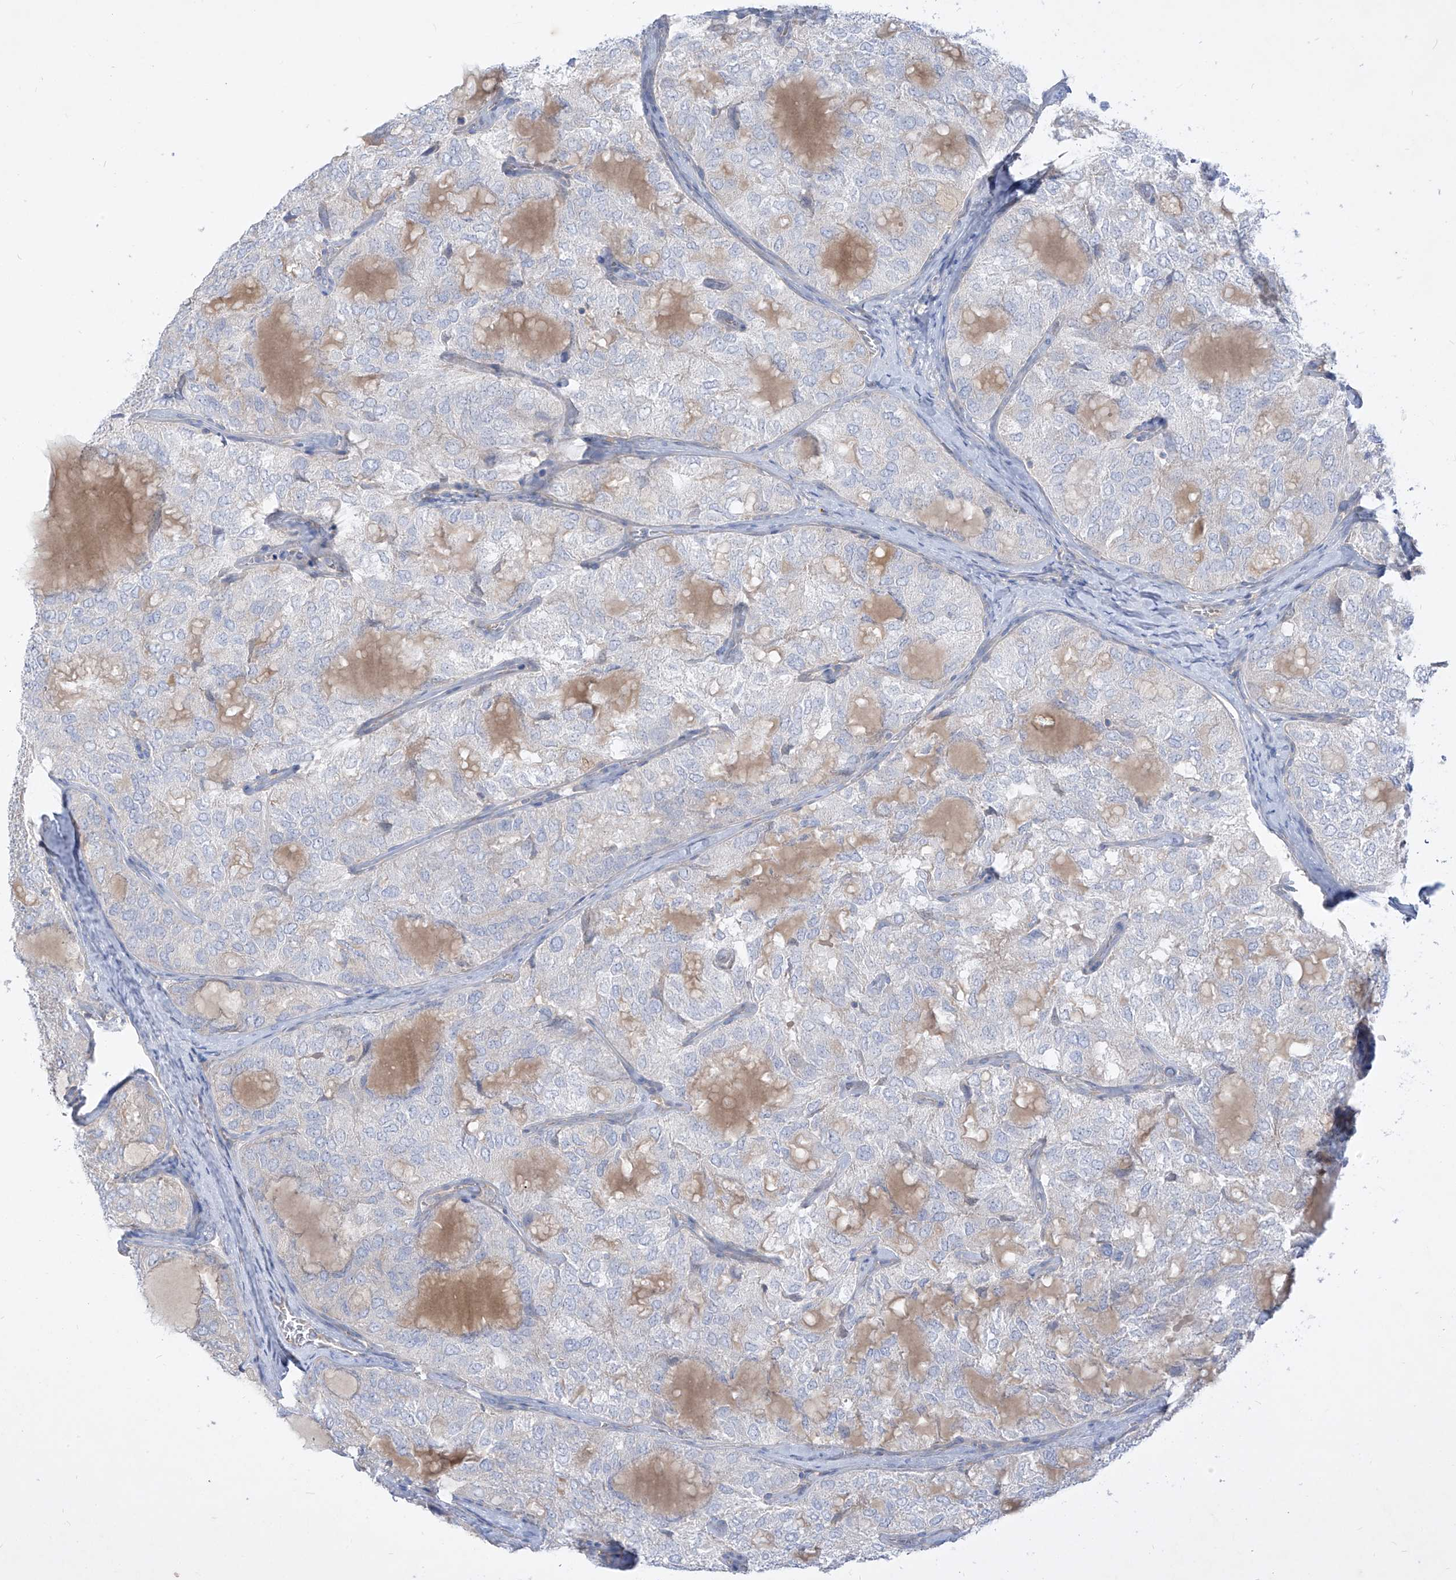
{"staining": {"intensity": "negative", "quantity": "none", "location": "none"}, "tissue": "thyroid cancer", "cell_type": "Tumor cells", "image_type": "cancer", "snomed": [{"axis": "morphology", "description": "Follicular adenoma carcinoma, NOS"}, {"axis": "topography", "description": "Thyroid gland"}], "caption": "A photomicrograph of thyroid cancer (follicular adenoma carcinoma) stained for a protein demonstrates no brown staining in tumor cells. (IHC, brightfield microscopy, high magnification).", "gene": "DGKQ", "patient": {"sex": "male", "age": 75}}